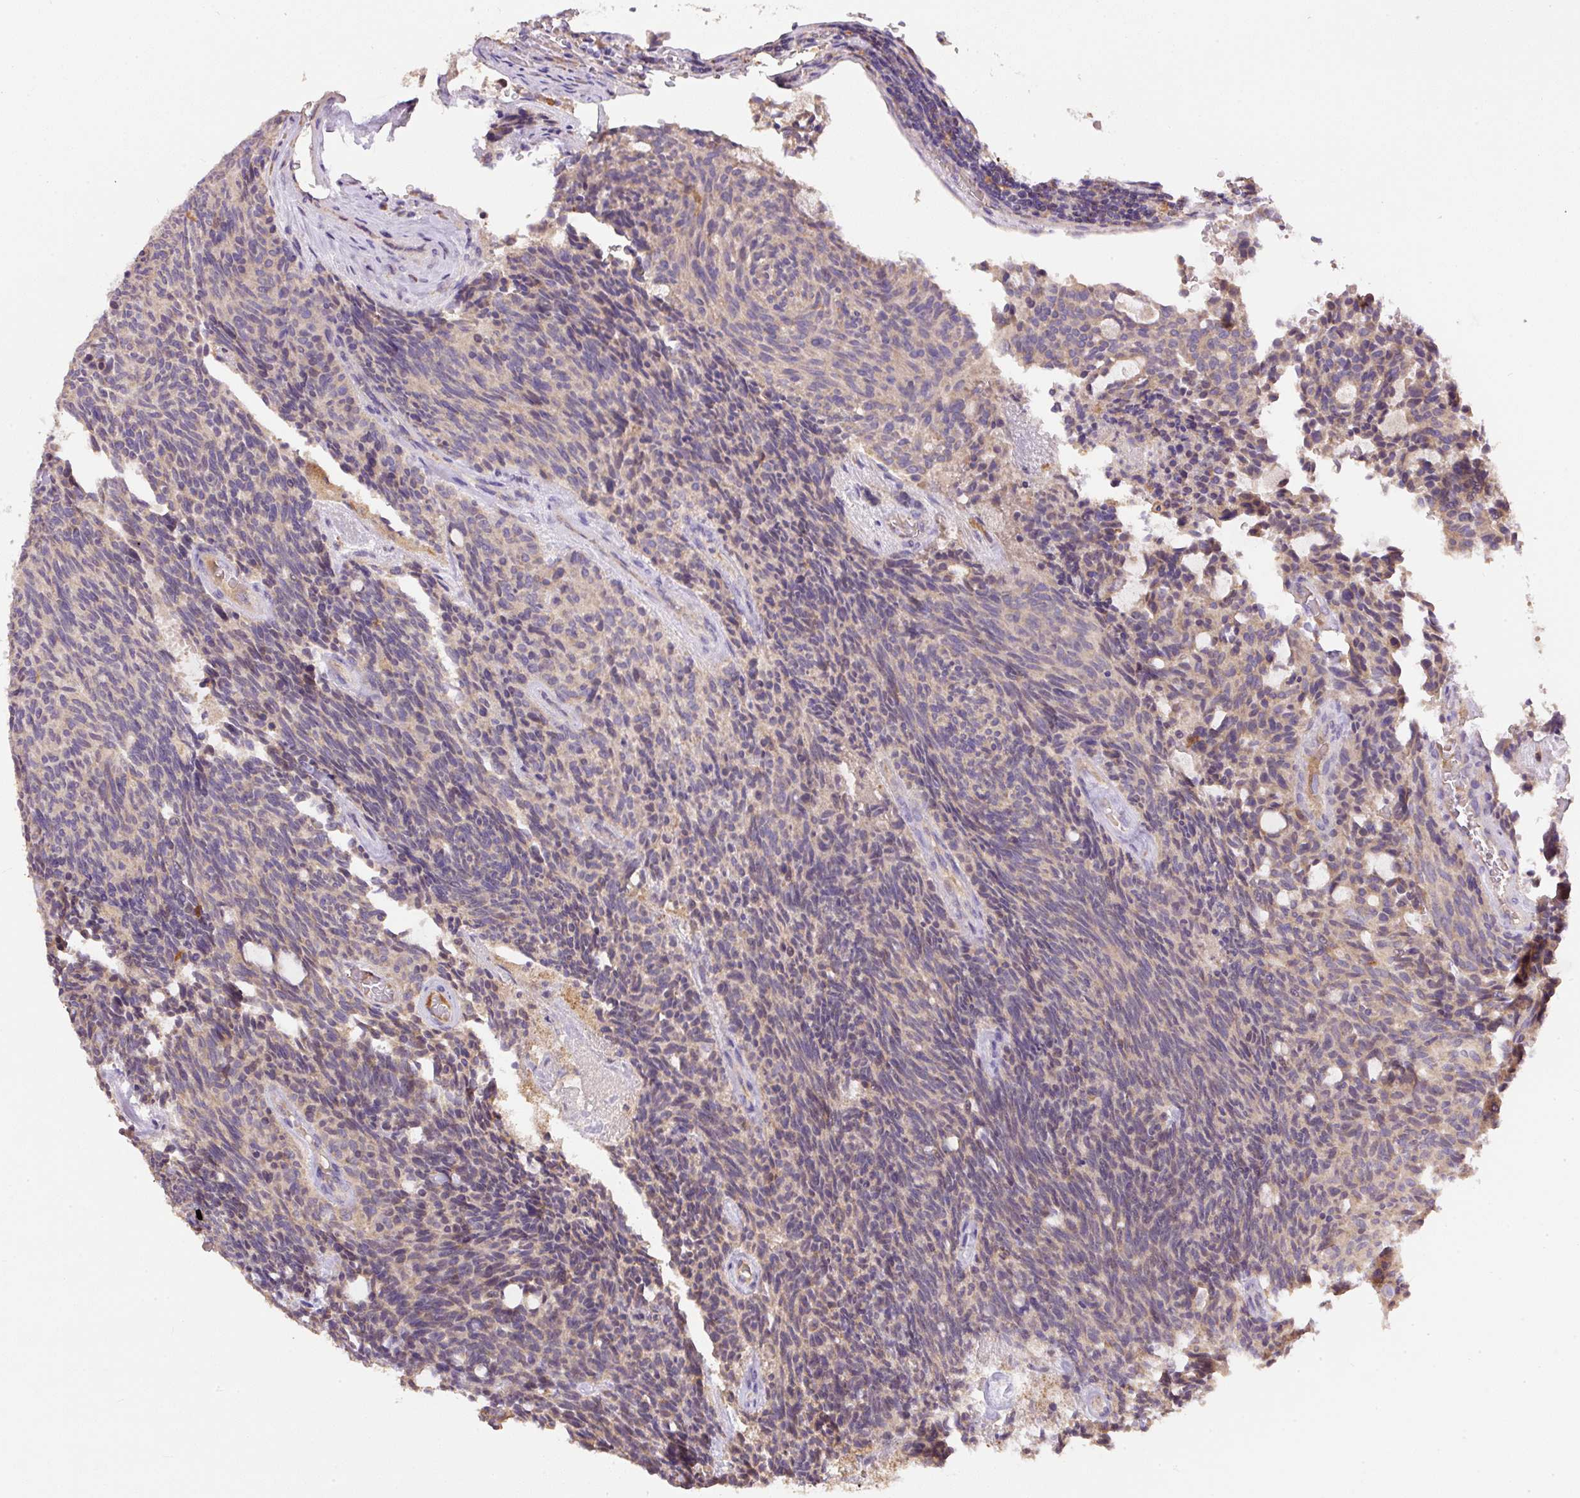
{"staining": {"intensity": "negative", "quantity": "none", "location": "none"}, "tissue": "carcinoid", "cell_type": "Tumor cells", "image_type": "cancer", "snomed": [{"axis": "morphology", "description": "Carcinoid, malignant, NOS"}, {"axis": "topography", "description": "Pancreas"}], "caption": "A histopathology image of human carcinoid is negative for staining in tumor cells.", "gene": "DAPK1", "patient": {"sex": "female", "age": 54}}